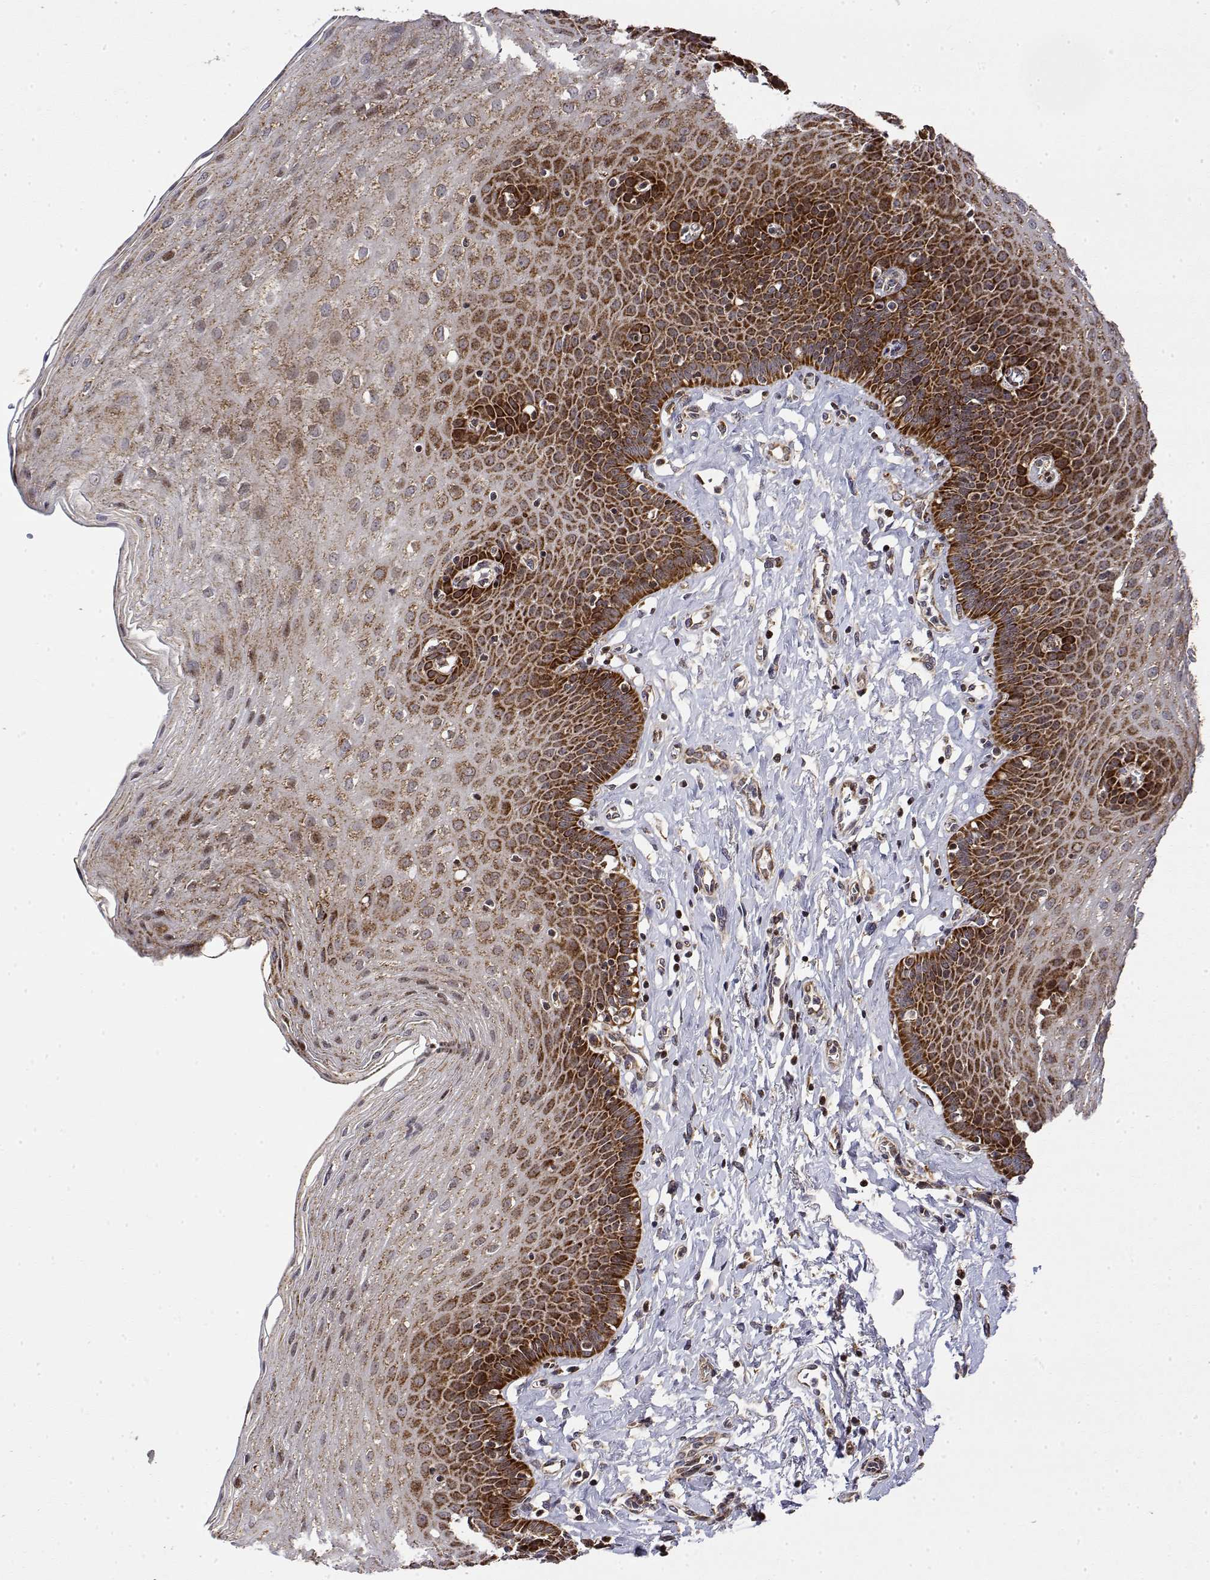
{"staining": {"intensity": "strong", "quantity": ">75%", "location": "cytoplasmic/membranous"}, "tissue": "esophagus", "cell_type": "Squamous epithelial cells", "image_type": "normal", "snomed": [{"axis": "morphology", "description": "Normal tissue, NOS"}, {"axis": "topography", "description": "Esophagus"}], "caption": "IHC (DAB (3,3'-diaminobenzidine)) staining of benign human esophagus displays strong cytoplasmic/membranous protein staining in about >75% of squamous epithelial cells. Nuclei are stained in blue.", "gene": "GADD45GIP1", "patient": {"sex": "female", "age": 81}}